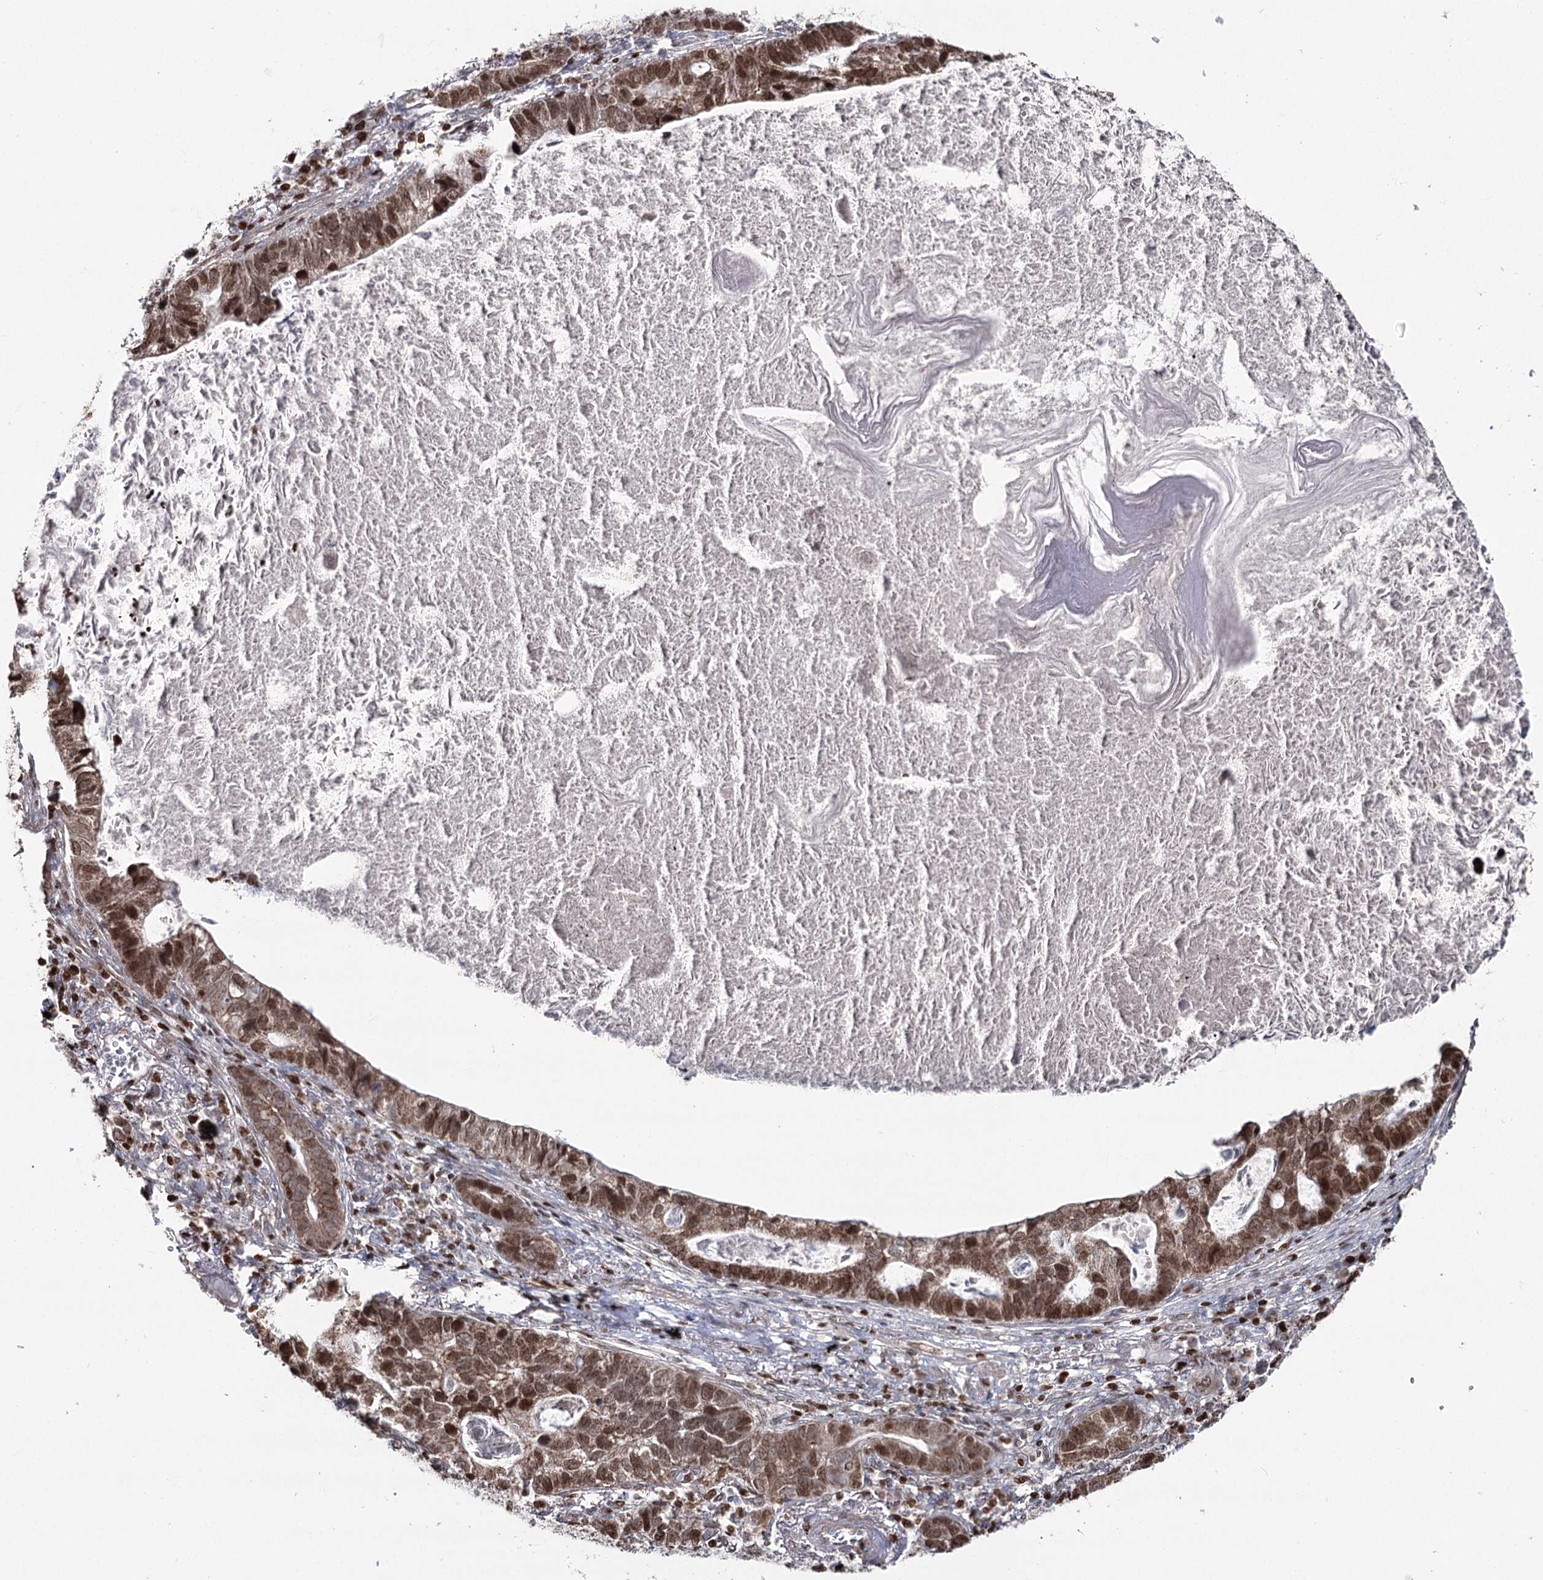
{"staining": {"intensity": "moderate", "quantity": ">75%", "location": "cytoplasmic/membranous,nuclear"}, "tissue": "lung cancer", "cell_type": "Tumor cells", "image_type": "cancer", "snomed": [{"axis": "morphology", "description": "Adenocarcinoma, NOS"}, {"axis": "topography", "description": "Lung"}], "caption": "Adenocarcinoma (lung) was stained to show a protein in brown. There is medium levels of moderate cytoplasmic/membranous and nuclear expression in approximately >75% of tumor cells. The protein of interest is shown in brown color, while the nuclei are stained blue.", "gene": "PDHX", "patient": {"sex": "male", "age": 67}}